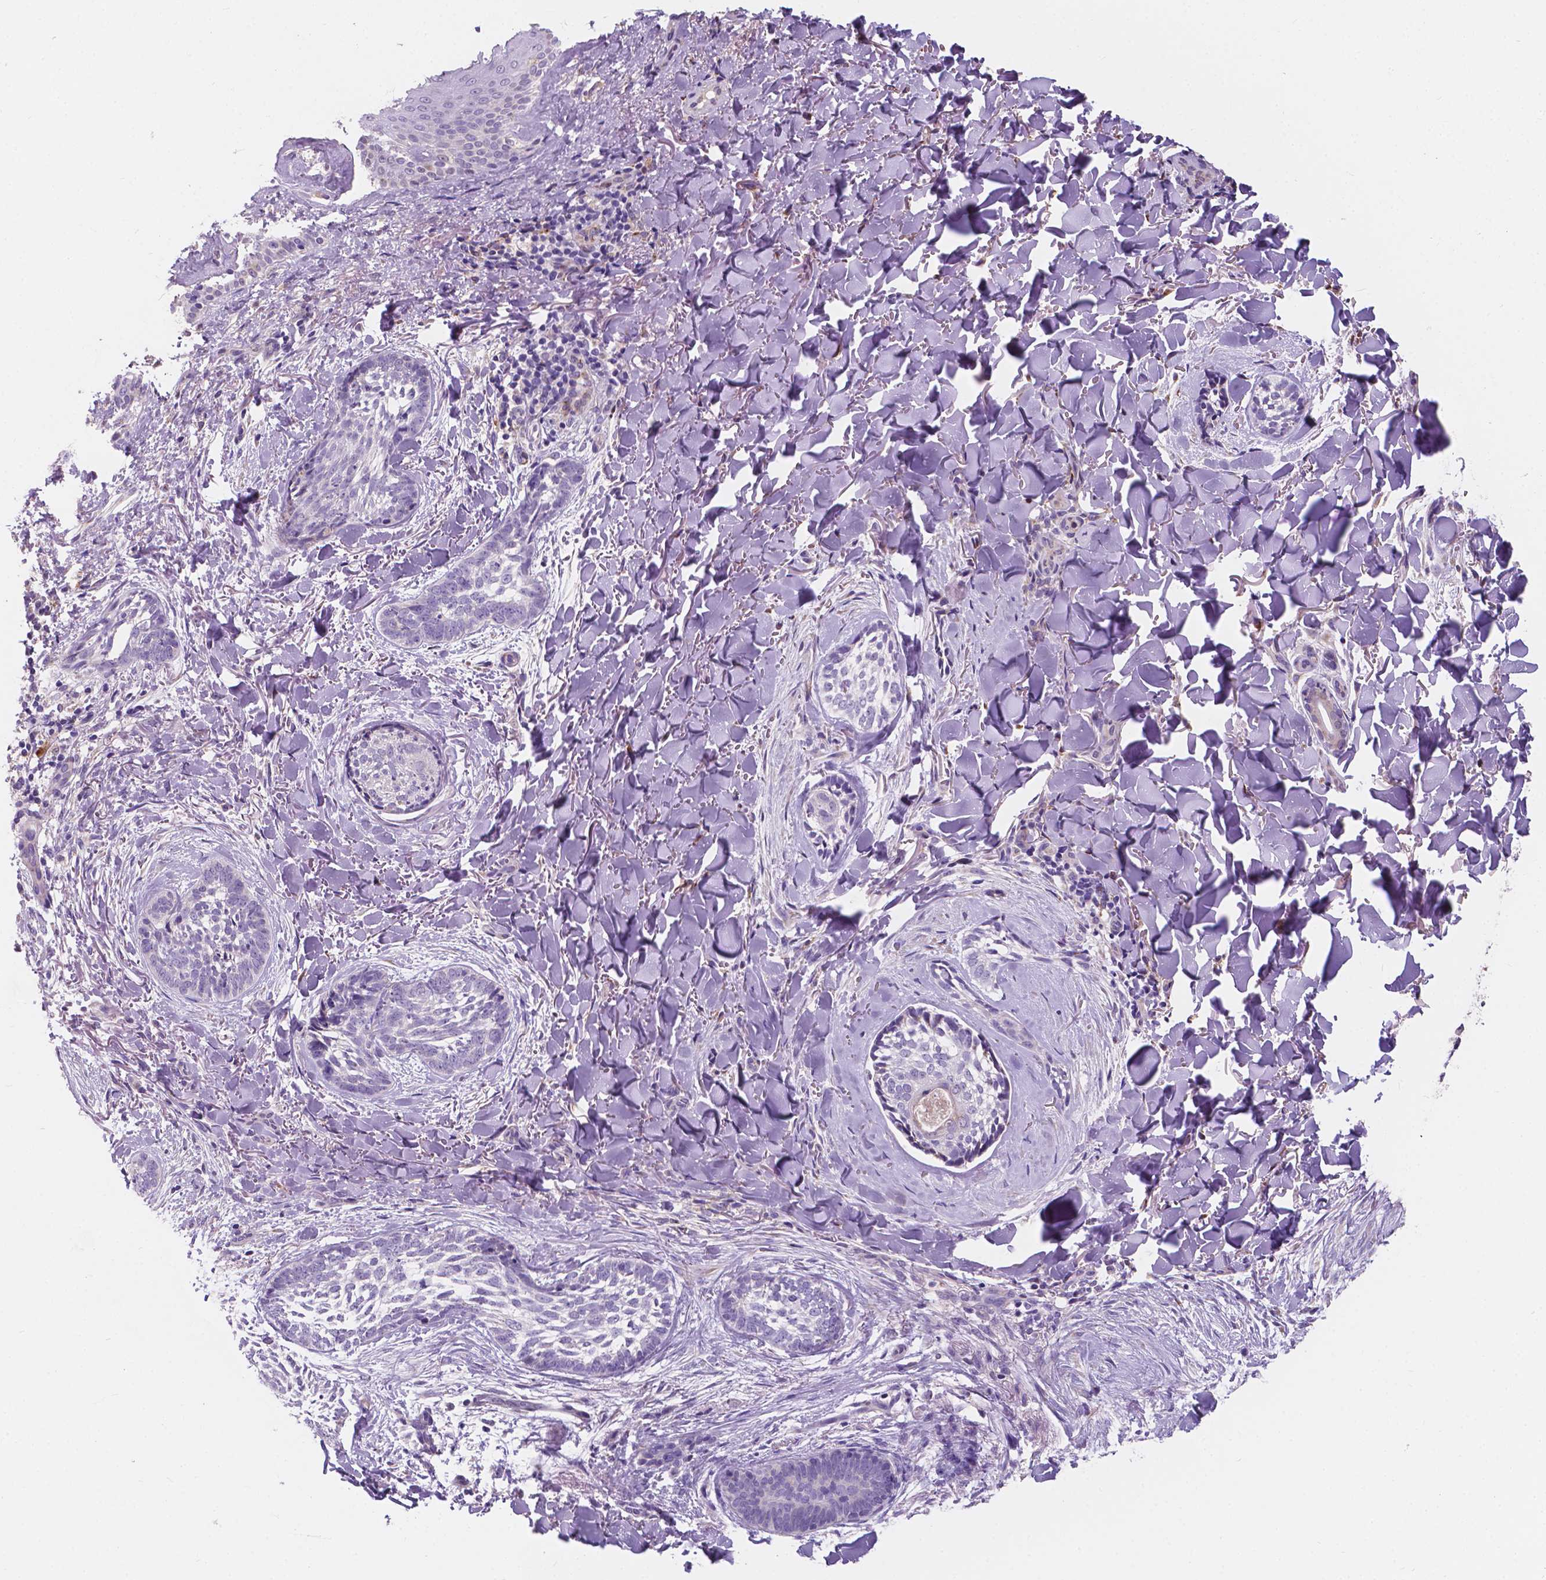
{"staining": {"intensity": "negative", "quantity": "none", "location": "none"}, "tissue": "skin cancer", "cell_type": "Tumor cells", "image_type": "cancer", "snomed": [{"axis": "morphology", "description": "Basal cell carcinoma"}, {"axis": "topography", "description": "Skin"}], "caption": "Tumor cells are negative for protein expression in human skin basal cell carcinoma.", "gene": "IREB2", "patient": {"sex": "female", "age": 68}}